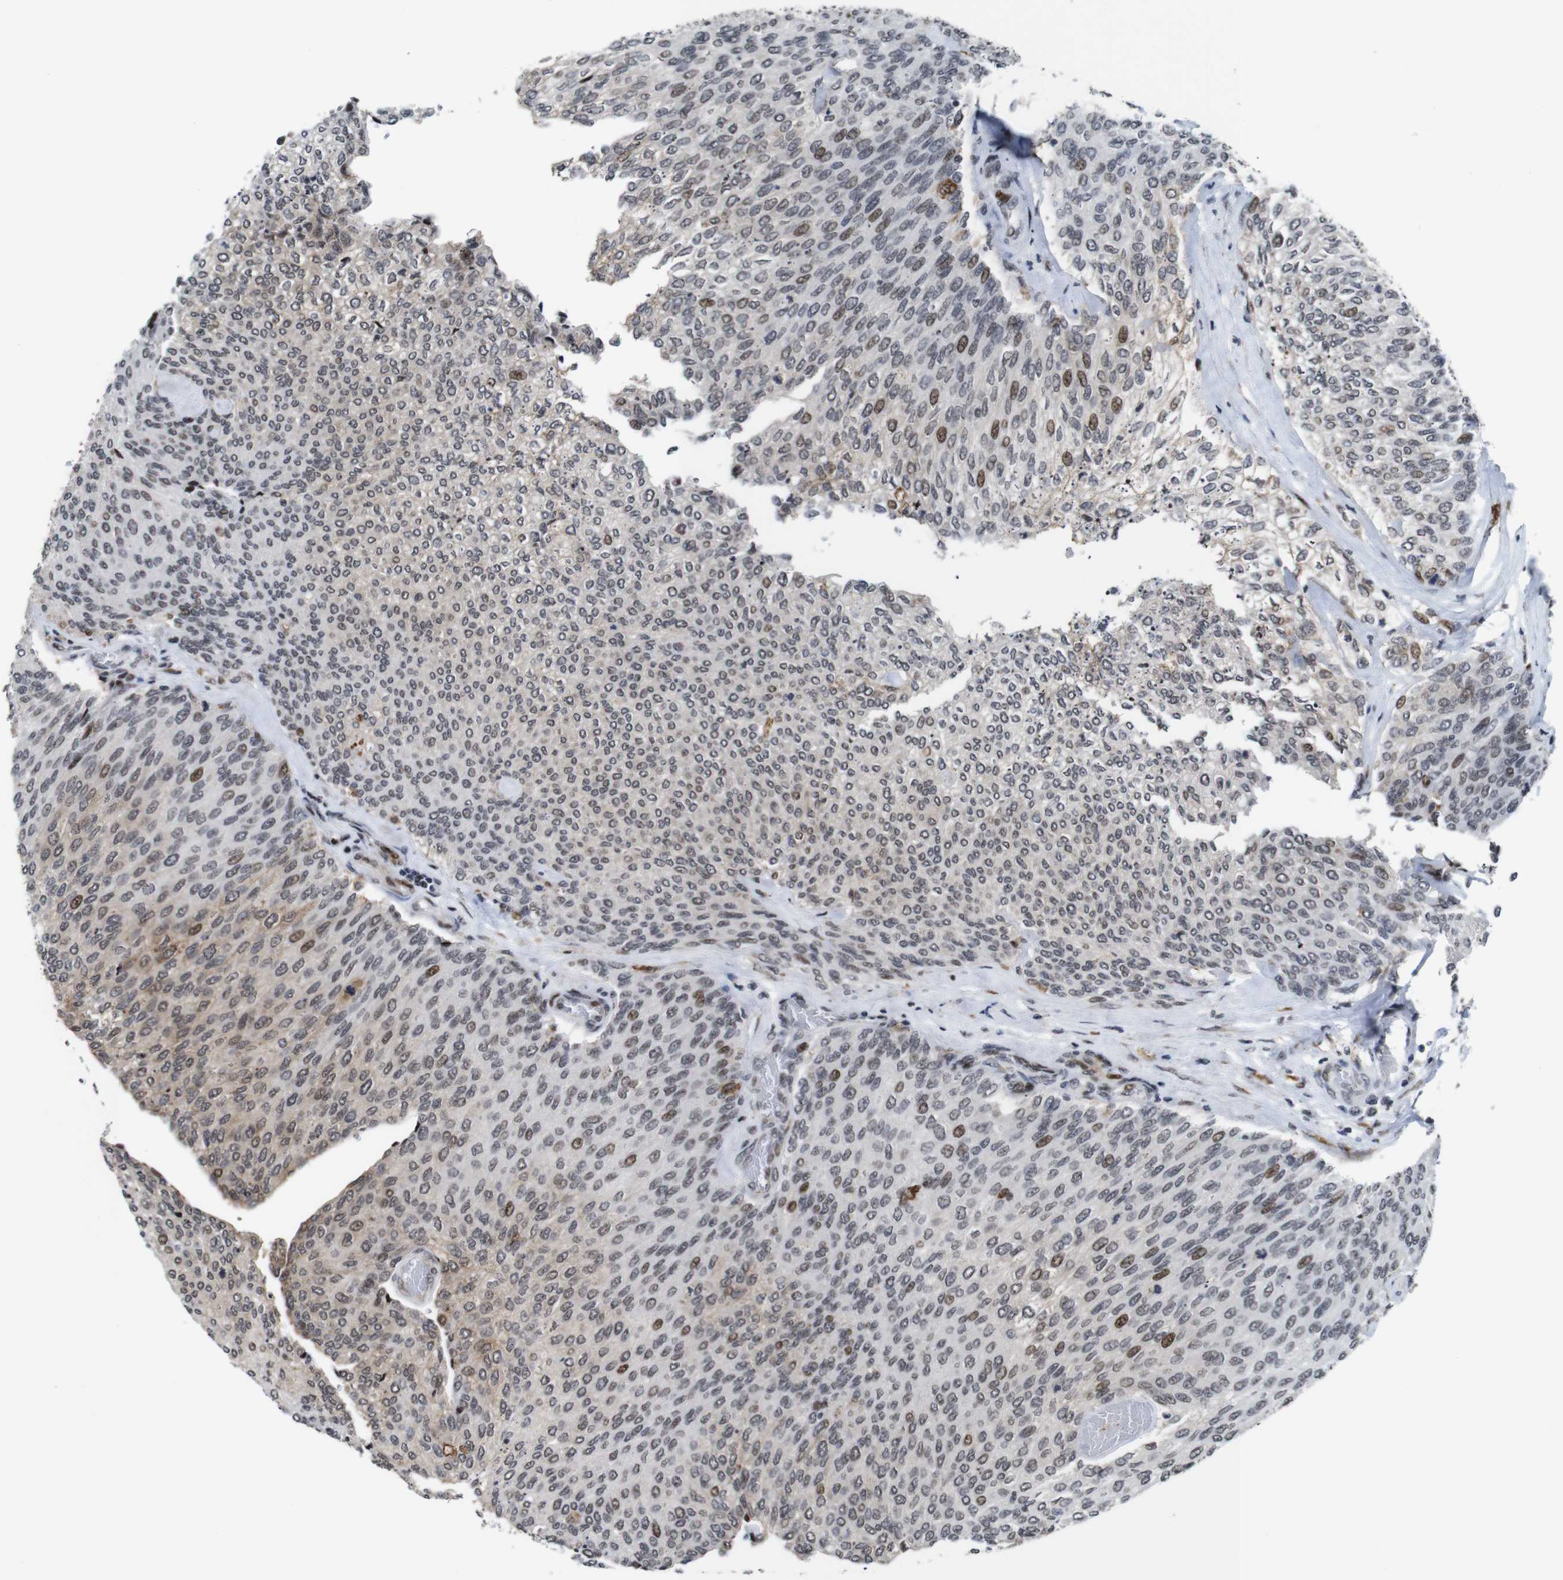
{"staining": {"intensity": "moderate", "quantity": "<25%", "location": "nuclear"}, "tissue": "urothelial cancer", "cell_type": "Tumor cells", "image_type": "cancer", "snomed": [{"axis": "morphology", "description": "Urothelial carcinoma, Low grade"}, {"axis": "topography", "description": "Urinary bladder"}], "caption": "Approximately <25% of tumor cells in human low-grade urothelial carcinoma display moderate nuclear protein staining as visualized by brown immunohistochemical staining.", "gene": "EIF4G1", "patient": {"sex": "female", "age": 79}}